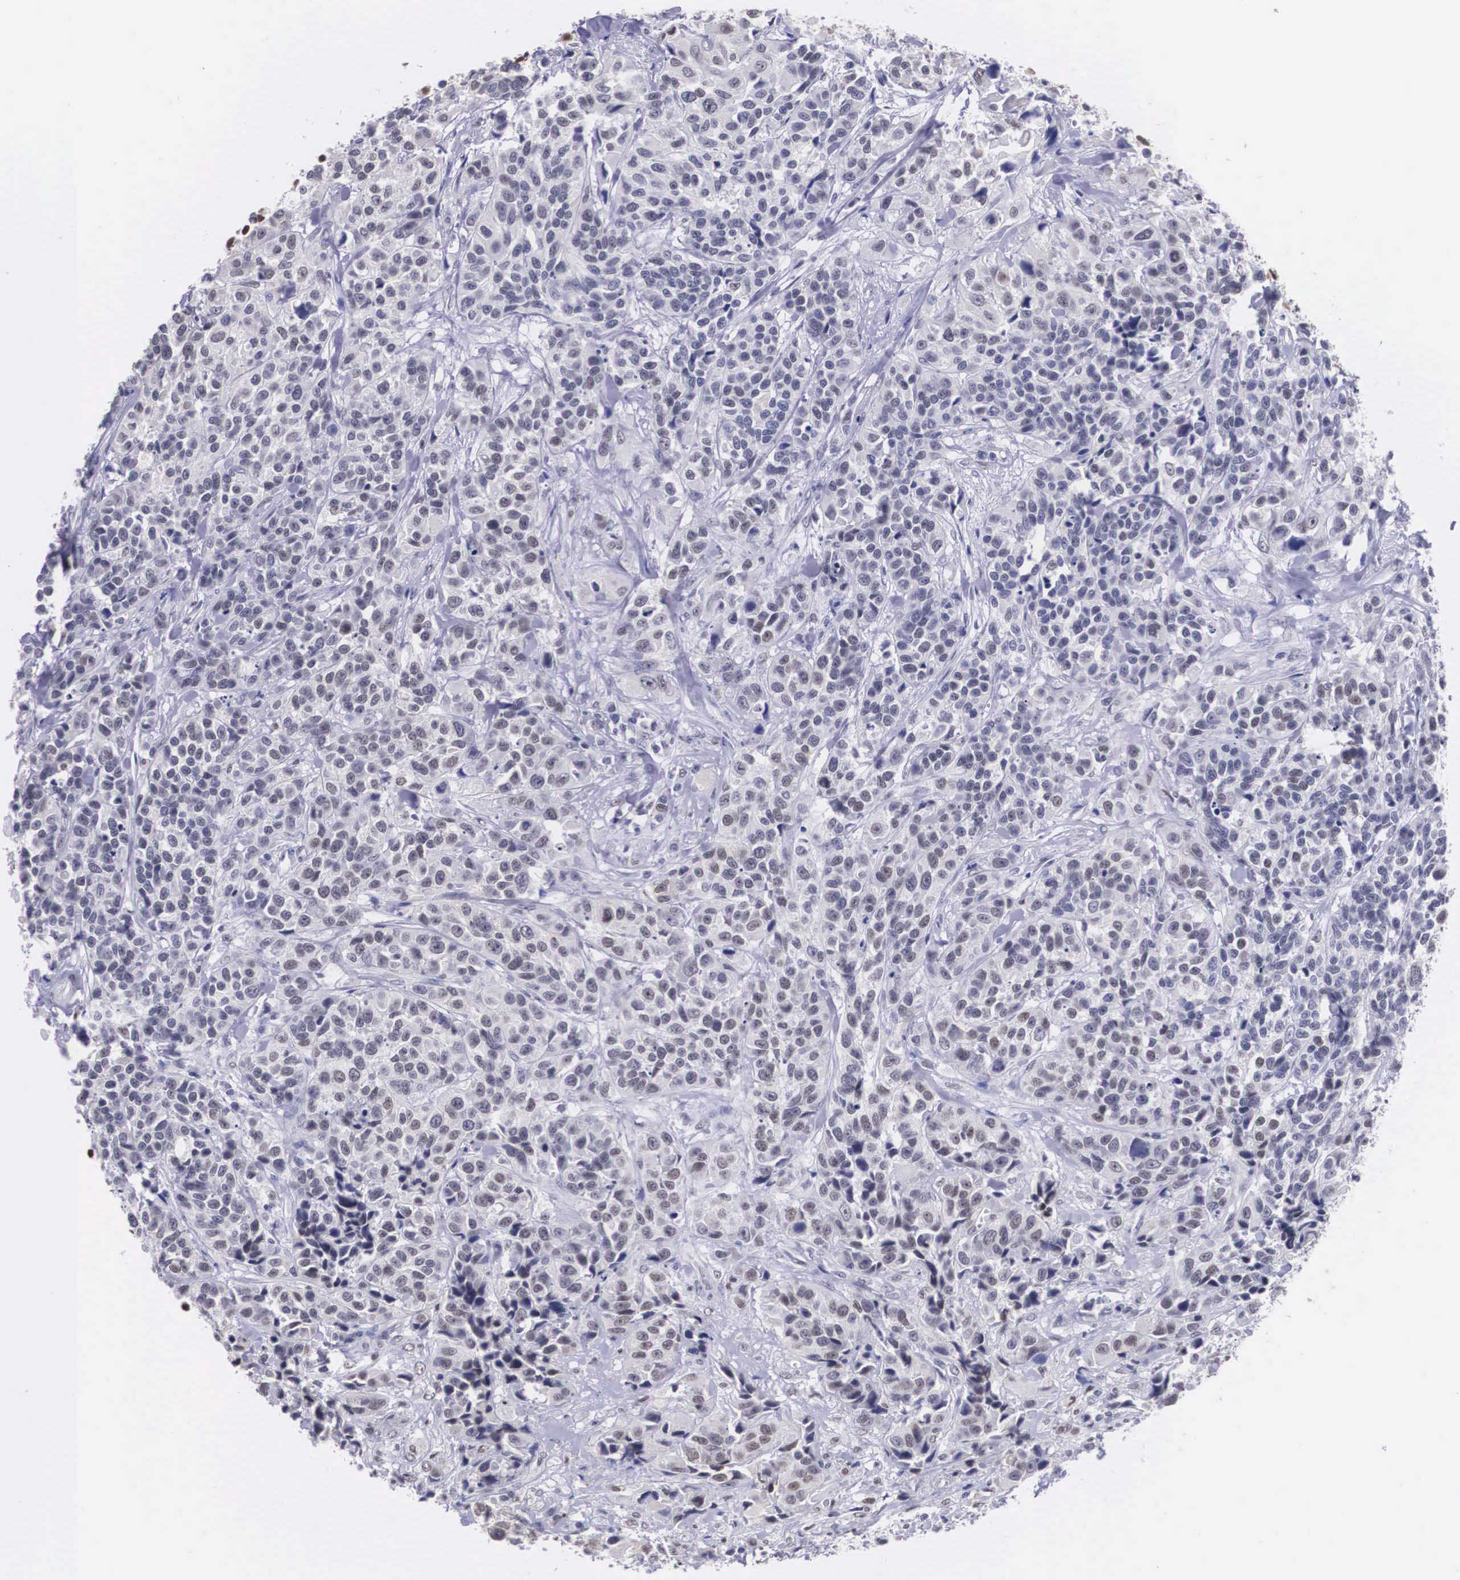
{"staining": {"intensity": "weak", "quantity": "25%-75%", "location": "nuclear"}, "tissue": "urothelial cancer", "cell_type": "Tumor cells", "image_type": "cancer", "snomed": [{"axis": "morphology", "description": "Urothelial carcinoma, High grade"}, {"axis": "topography", "description": "Urinary bladder"}], "caption": "This image demonstrates urothelial cancer stained with immunohistochemistry to label a protein in brown. The nuclear of tumor cells show weak positivity for the protein. Nuclei are counter-stained blue.", "gene": "ETV6", "patient": {"sex": "female", "age": 81}}